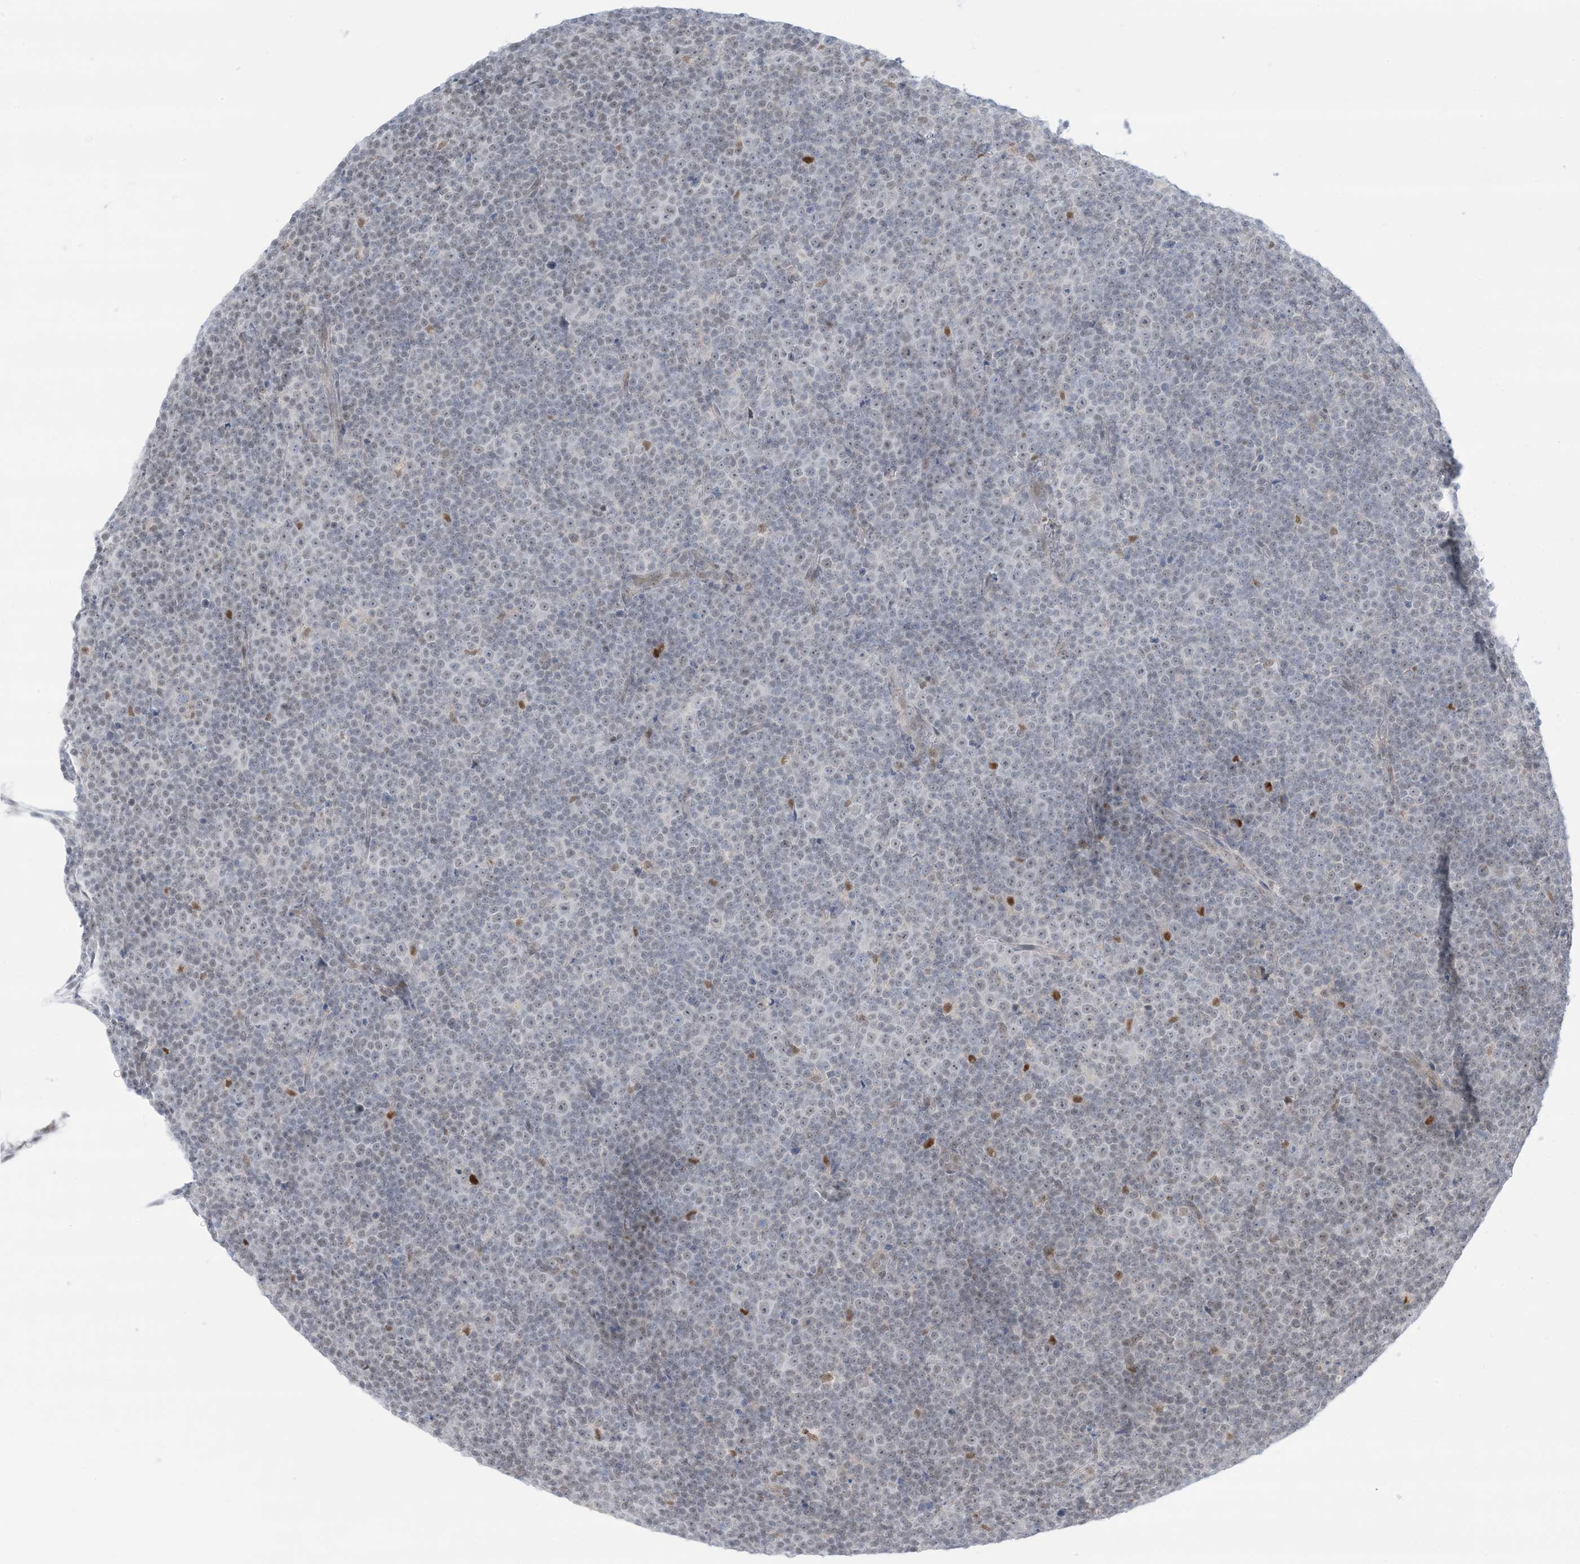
{"staining": {"intensity": "weak", "quantity": "<25%", "location": "nuclear"}, "tissue": "lymphoma", "cell_type": "Tumor cells", "image_type": "cancer", "snomed": [{"axis": "morphology", "description": "Malignant lymphoma, non-Hodgkin's type, Low grade"}, {"axis": "topography", "description": "Lymph node"}], "caption": "Immunohistochemistry photomicrograph of neoplastic tissue: lymphoma stained with DAB (3,3'-diaminobenzidine) reveals no significant protein expression in tumor cells.", "gene": "TFPT", "patient": {"sex": "female", "age": 67}}